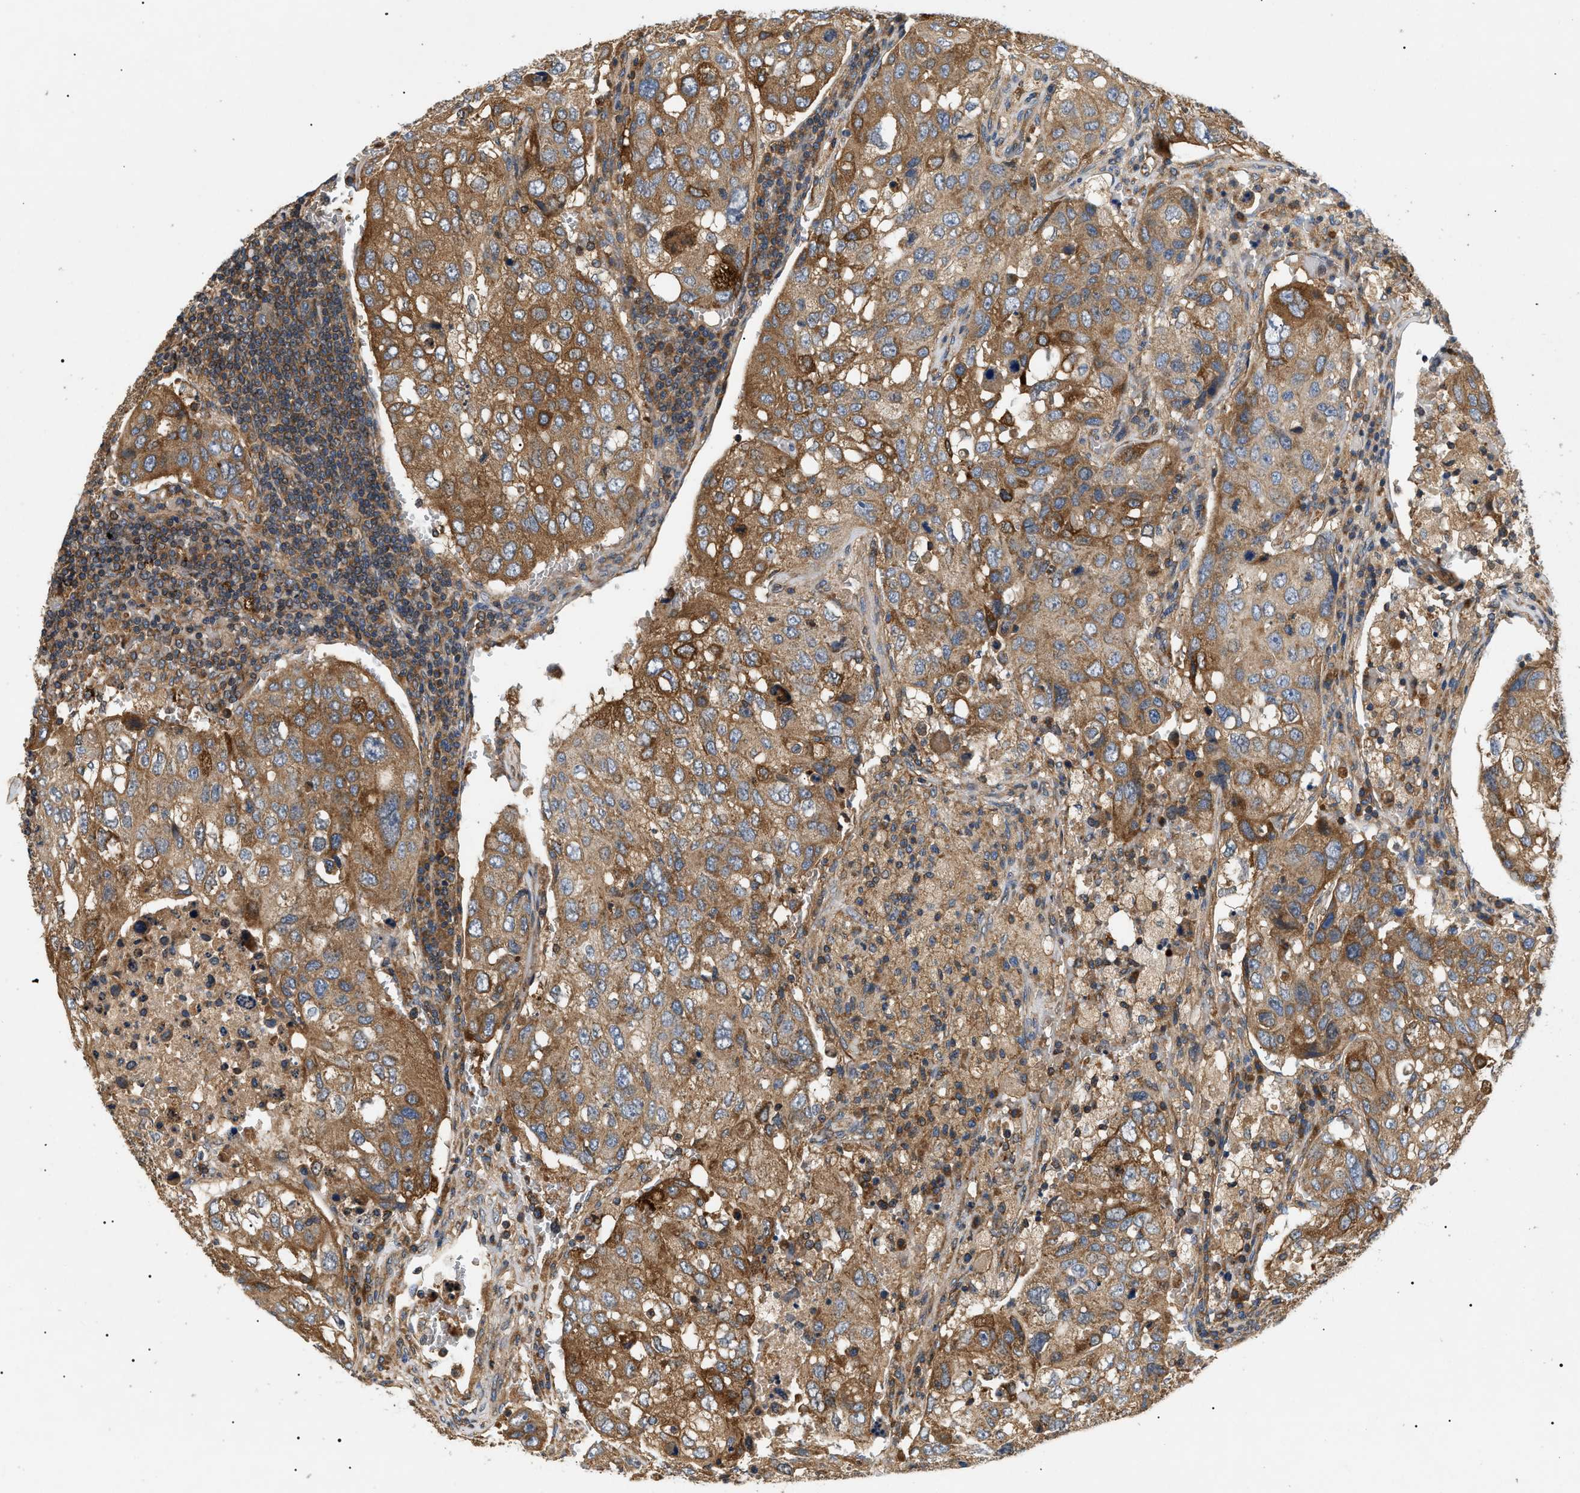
{"staining": {"intensity": "moderate", "quantity": ">75%", "location": "cytoplasmic/membranous"}, "tissue": "urothelial cancer", "cell_type": "Tumor cells", "image_type": "cancer", "snomed": [{"axis": "morphology", "description": "Urothelial carcinoma, High grade"}, {"axis": "topography", "description": "Lymph node"}, {"axis": "topography", "description": "Urinary bladder"}], "caption": "Brown immunohistochemical staining in urothelial carcinoma (high-grade) shows moderate cytoplasmic/membranous staining in approximately >75% of tumor cells. (Stains: DAB (3,3'-diaminobenzidine) in brown, nuclei in blue, Microscopy: brightfield microscopy at high magnification).", "gene": "PPM1B", "patient": {"sex": "male", "age": 51}}